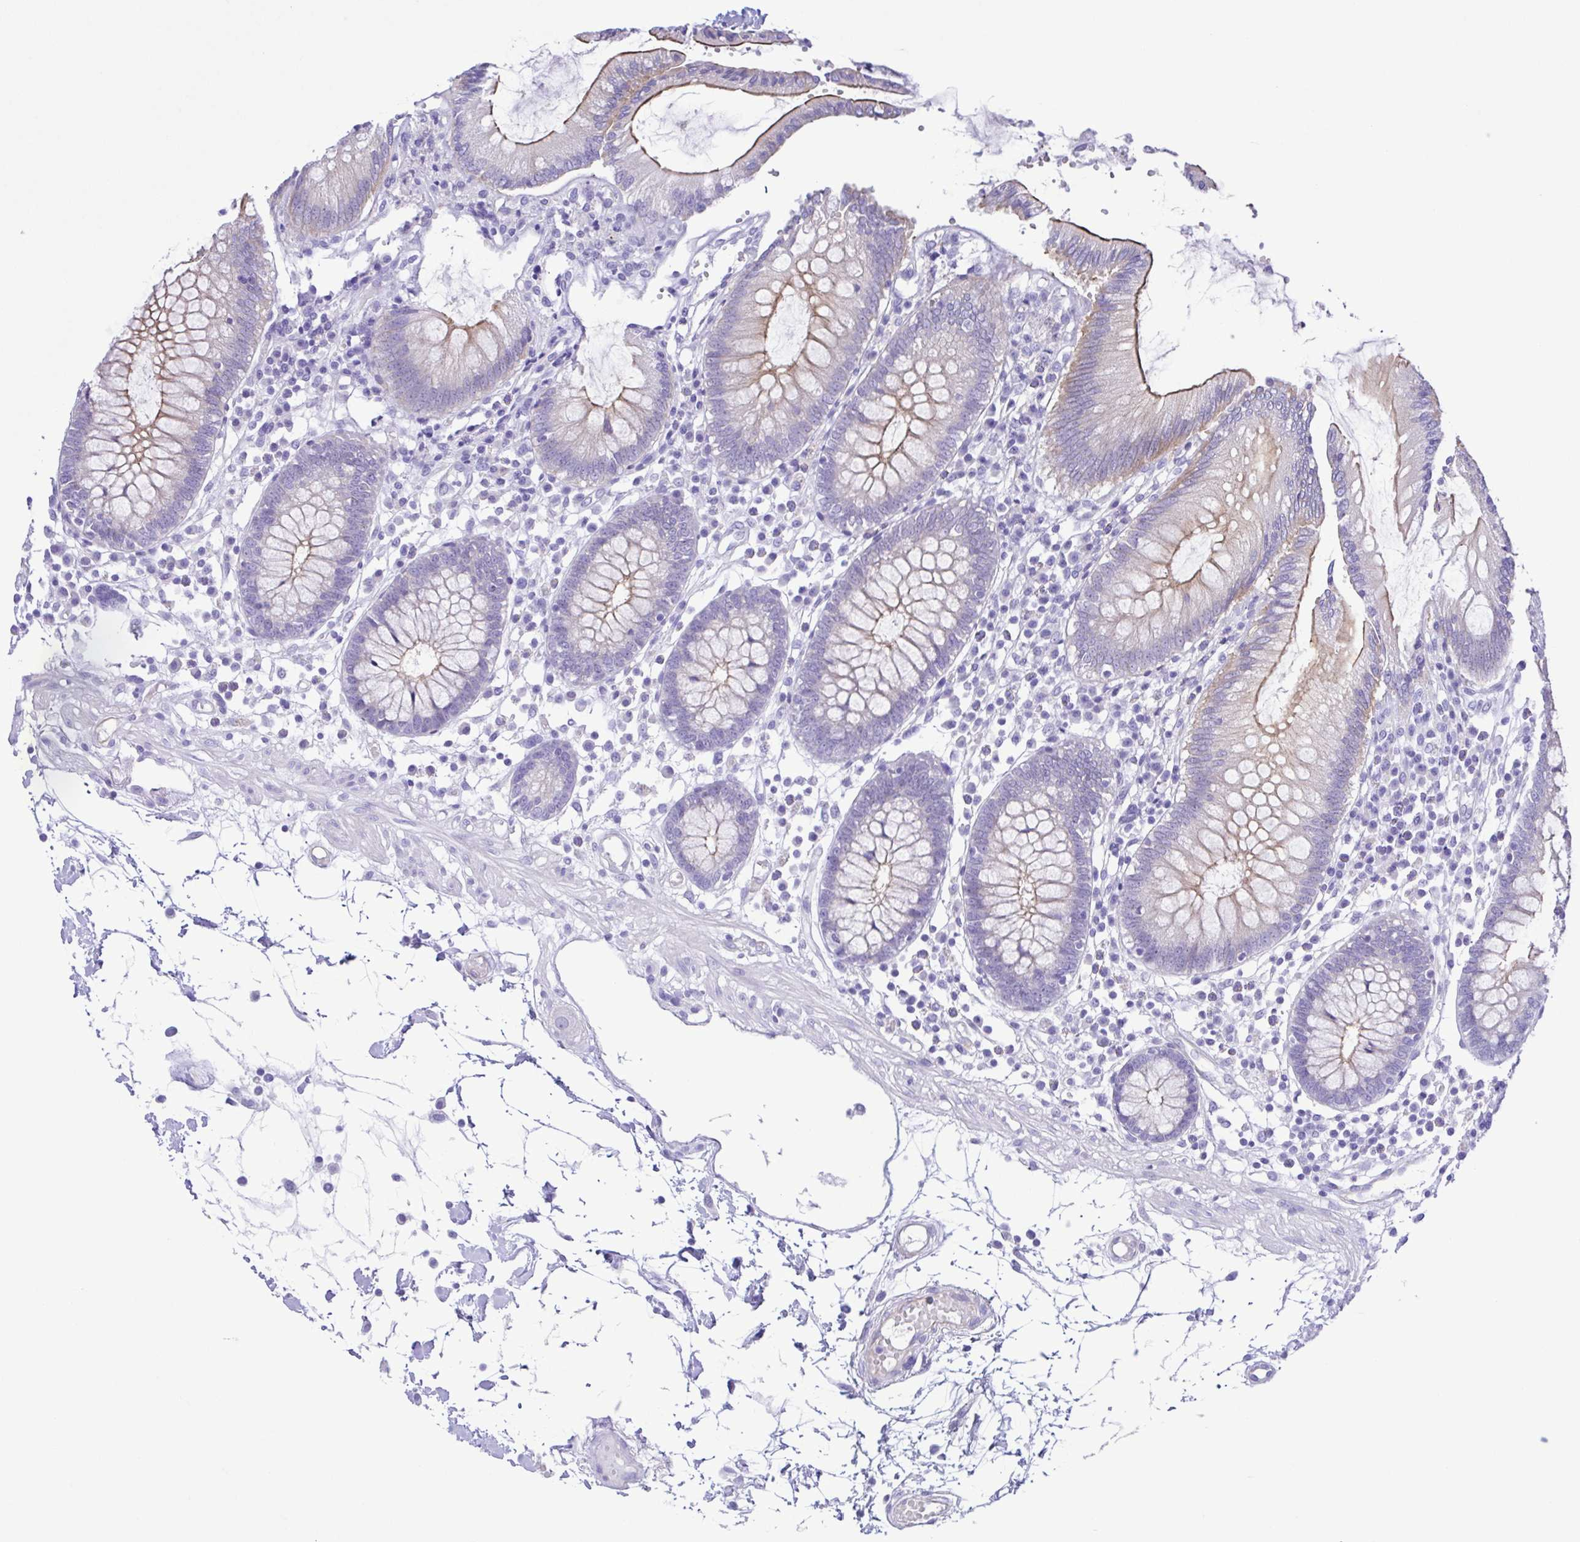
{"staining": {"intensity": "negative", "quantity": "none", "location": "none"}, "tissue": "colon", "cell_type": "Endothelial cells", "image_type": "normal", "snomed": [{"axis": "morphology", "description": "Normal tissue, NOS"}, {"axis": "morphology", "description": "Adenocarcinoma, NOS"}, {"axis": "topography", "description": "Colon"}], "caption": "IHC of normal human colon exhibits no expression in endothelial cells. (DAB IHC, high magnification).", "gene": "CYP11A1", "patient": {"sex": "male", "age": 83}}